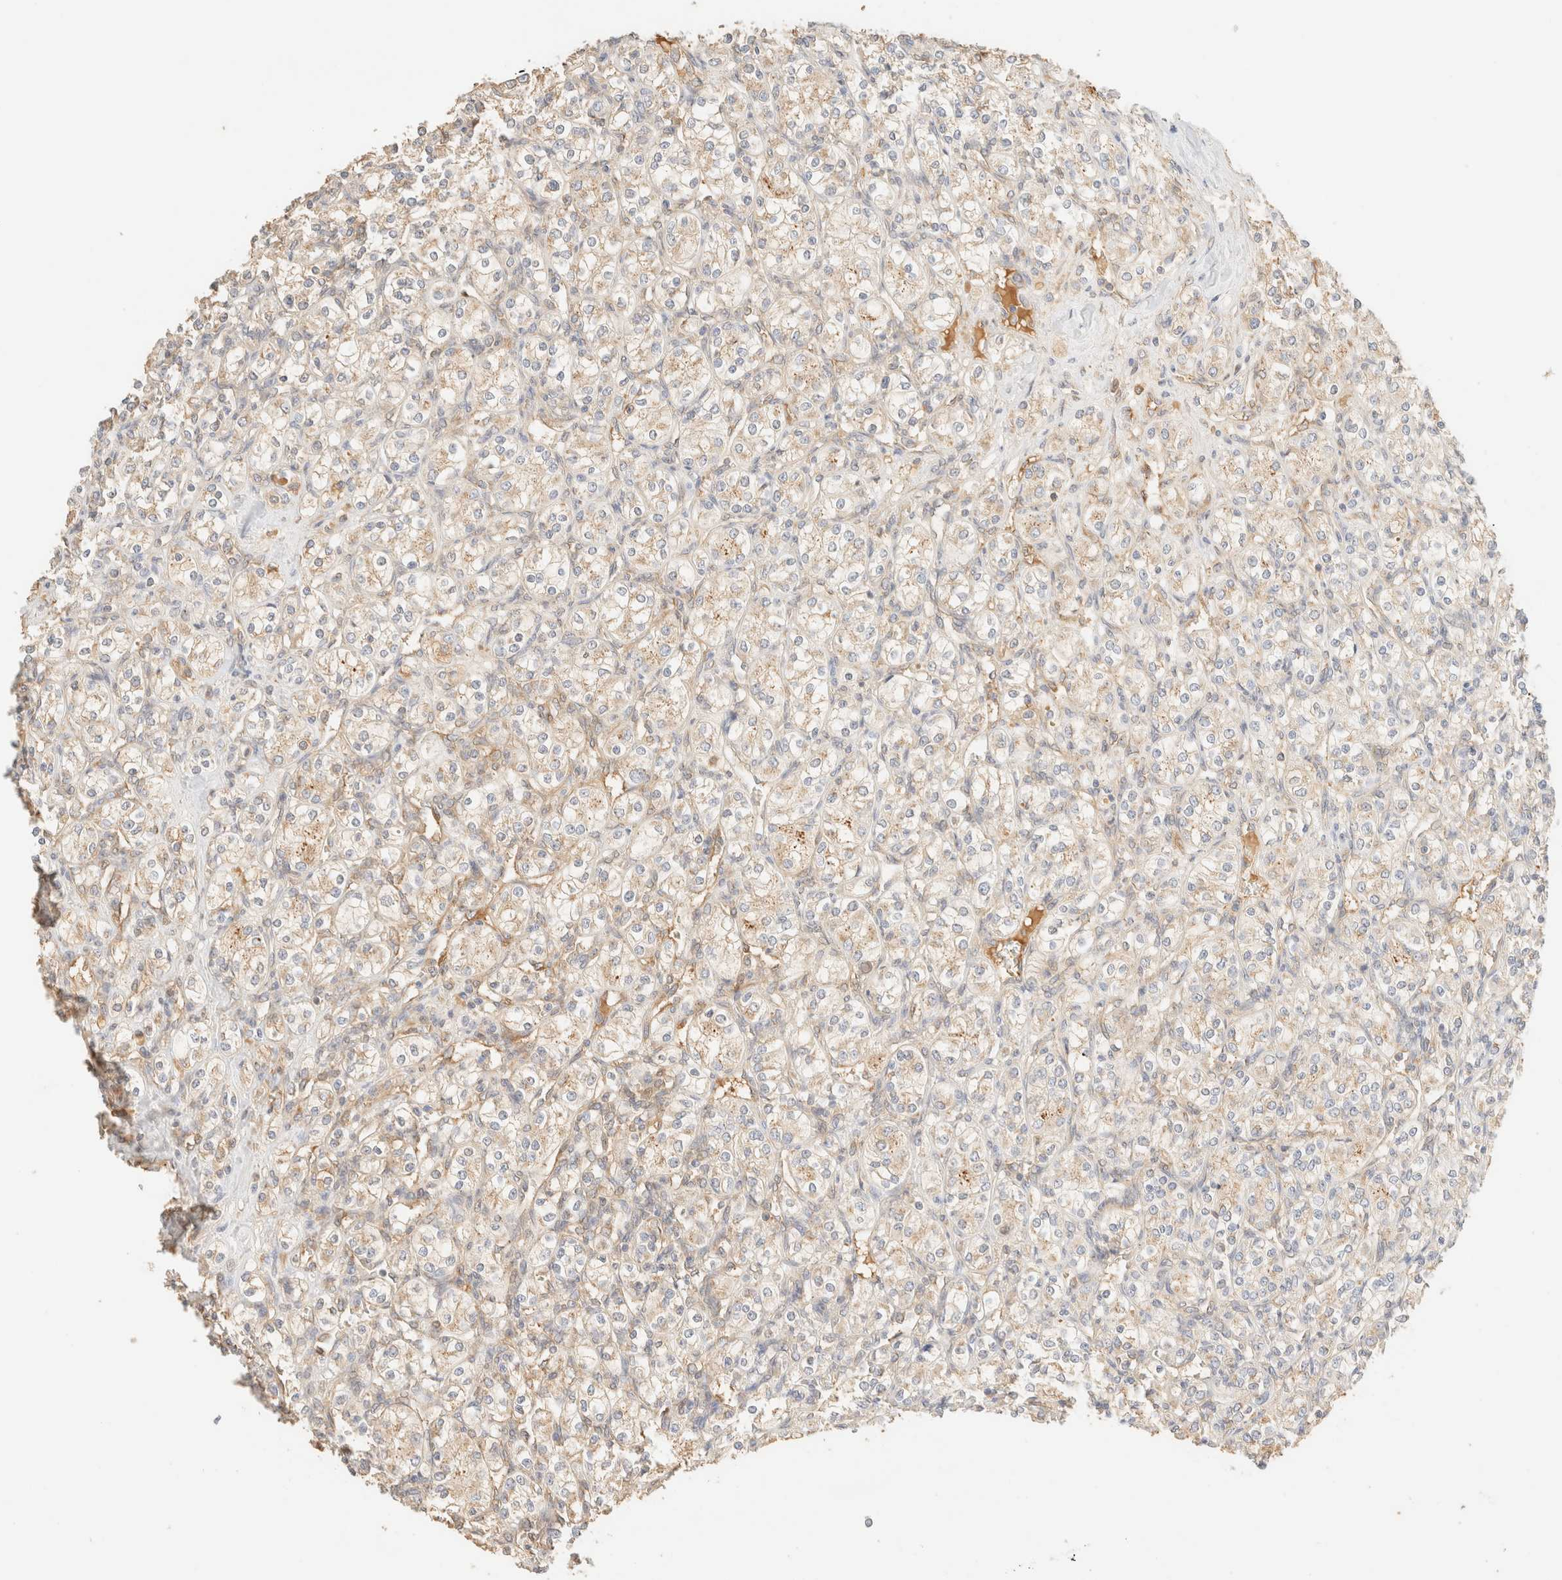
{"staining": {"intensity": "weak", "quantity": "25%-75%", "location": "cytoplasmic/membranous"}, "tissue": "renal cancer", "cell_type": "Tumor cells", "image_type": "cancer", "snomed": [{"axis": "morphology", "description": "Adenocarcinoma, NOS"}, {"axis": "topography", "description": "Kidney"}], "caption": "An image of human renal cancer (adenocarcinoma) stained for a protein reveals weak cytoplasmic/membranous brown staining in tumor cells. (brown staining indicates protein expression, while blue staining denotes nuclei).", "gene": "FHOD1", "patient": {"sex": "male", "age": 77}}